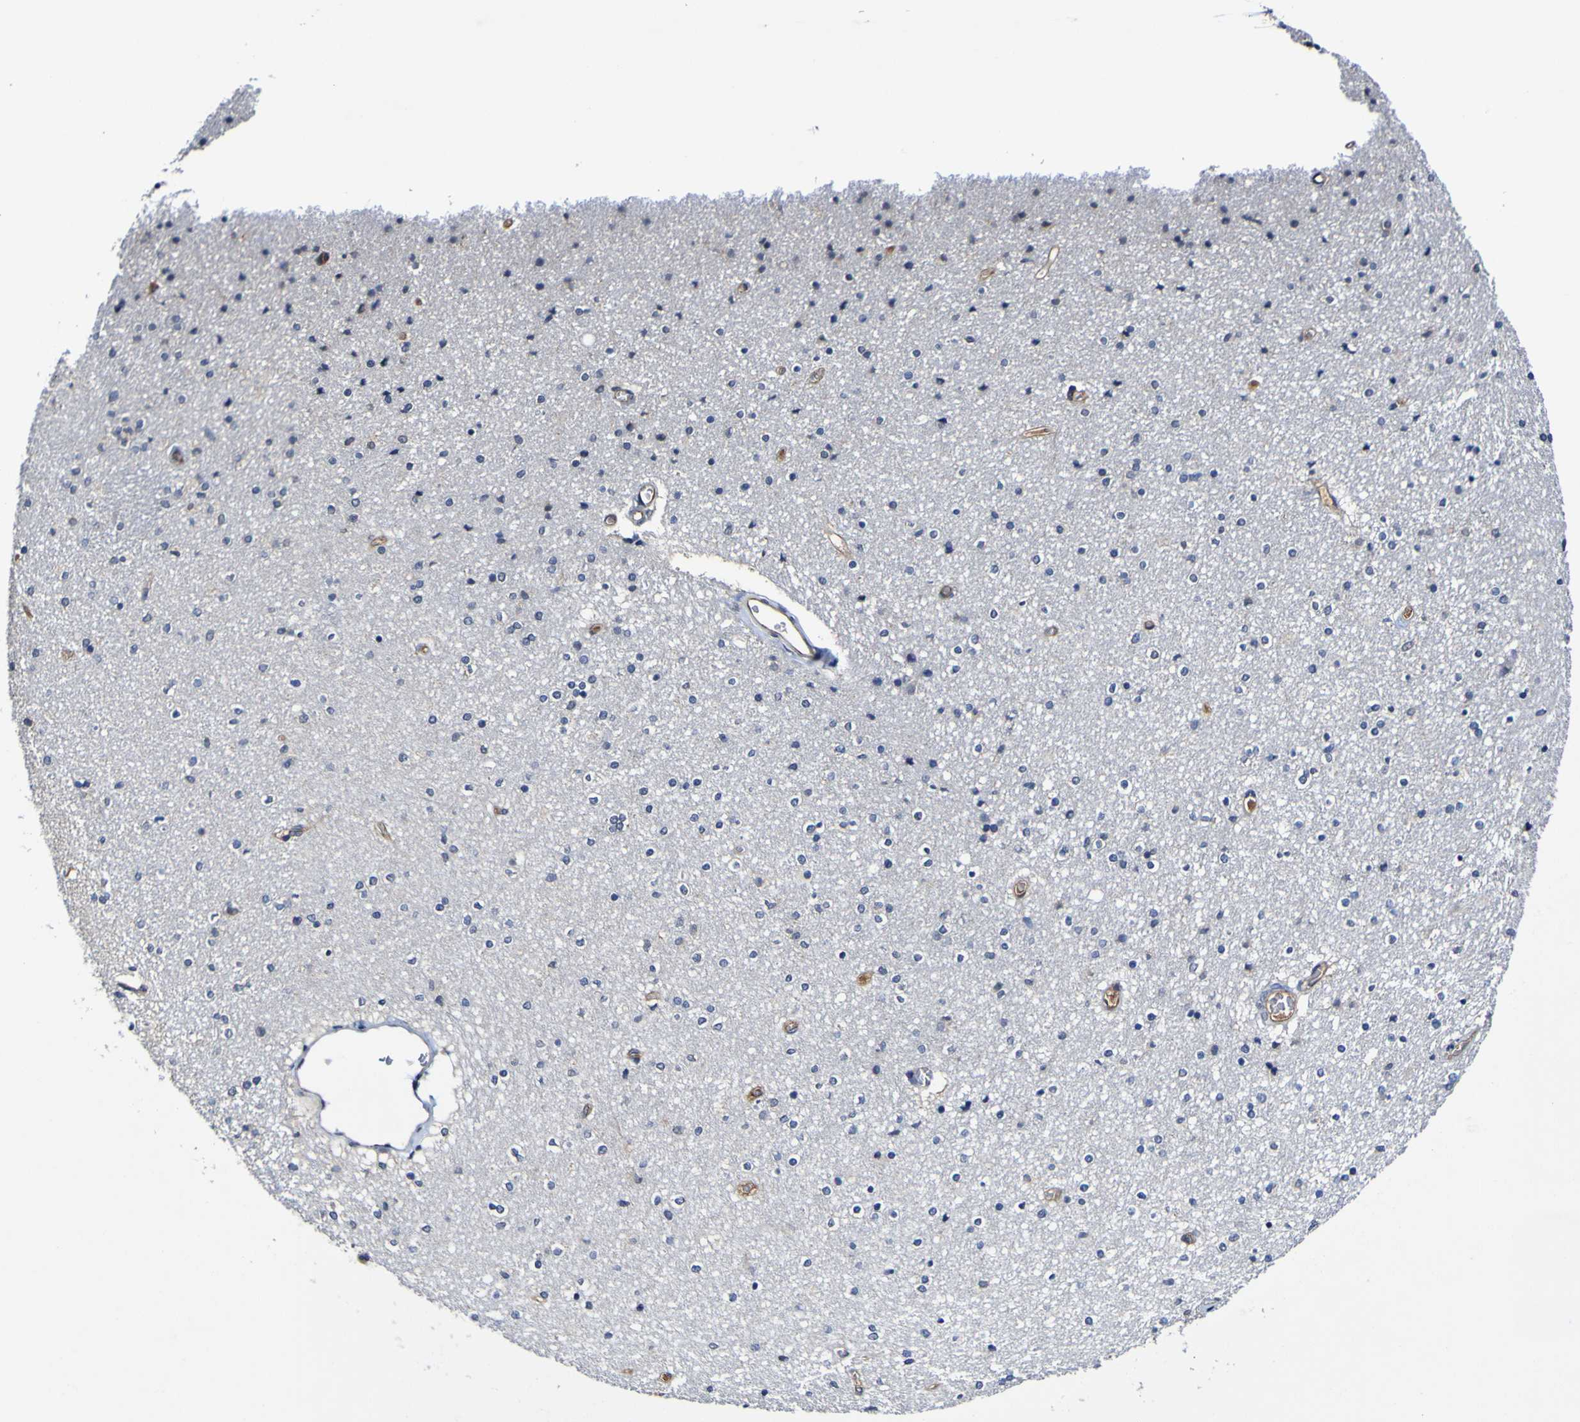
{"staining": {"intensity": "negative", "quantity": "none", "location": "none"}, "tissue": "caudate", "cell_type": "Glial cells", "image_type": "normal", "snomed": [{"axis": "morphology", "description": "Normal tissue, NOS"}, {"axis": "topography", "description": "Lateral ventricle wall"}], "caption": "A histopathology image of human caudate is negative for staining in glial cells. Brightfield microscopy of immunohistochemistry (IHC) stained with DAB (brown) and hematoxylin (blue), captured at high magnification.", "gene": "CCL2", "patient": {"sex": "female", "age": 54}}